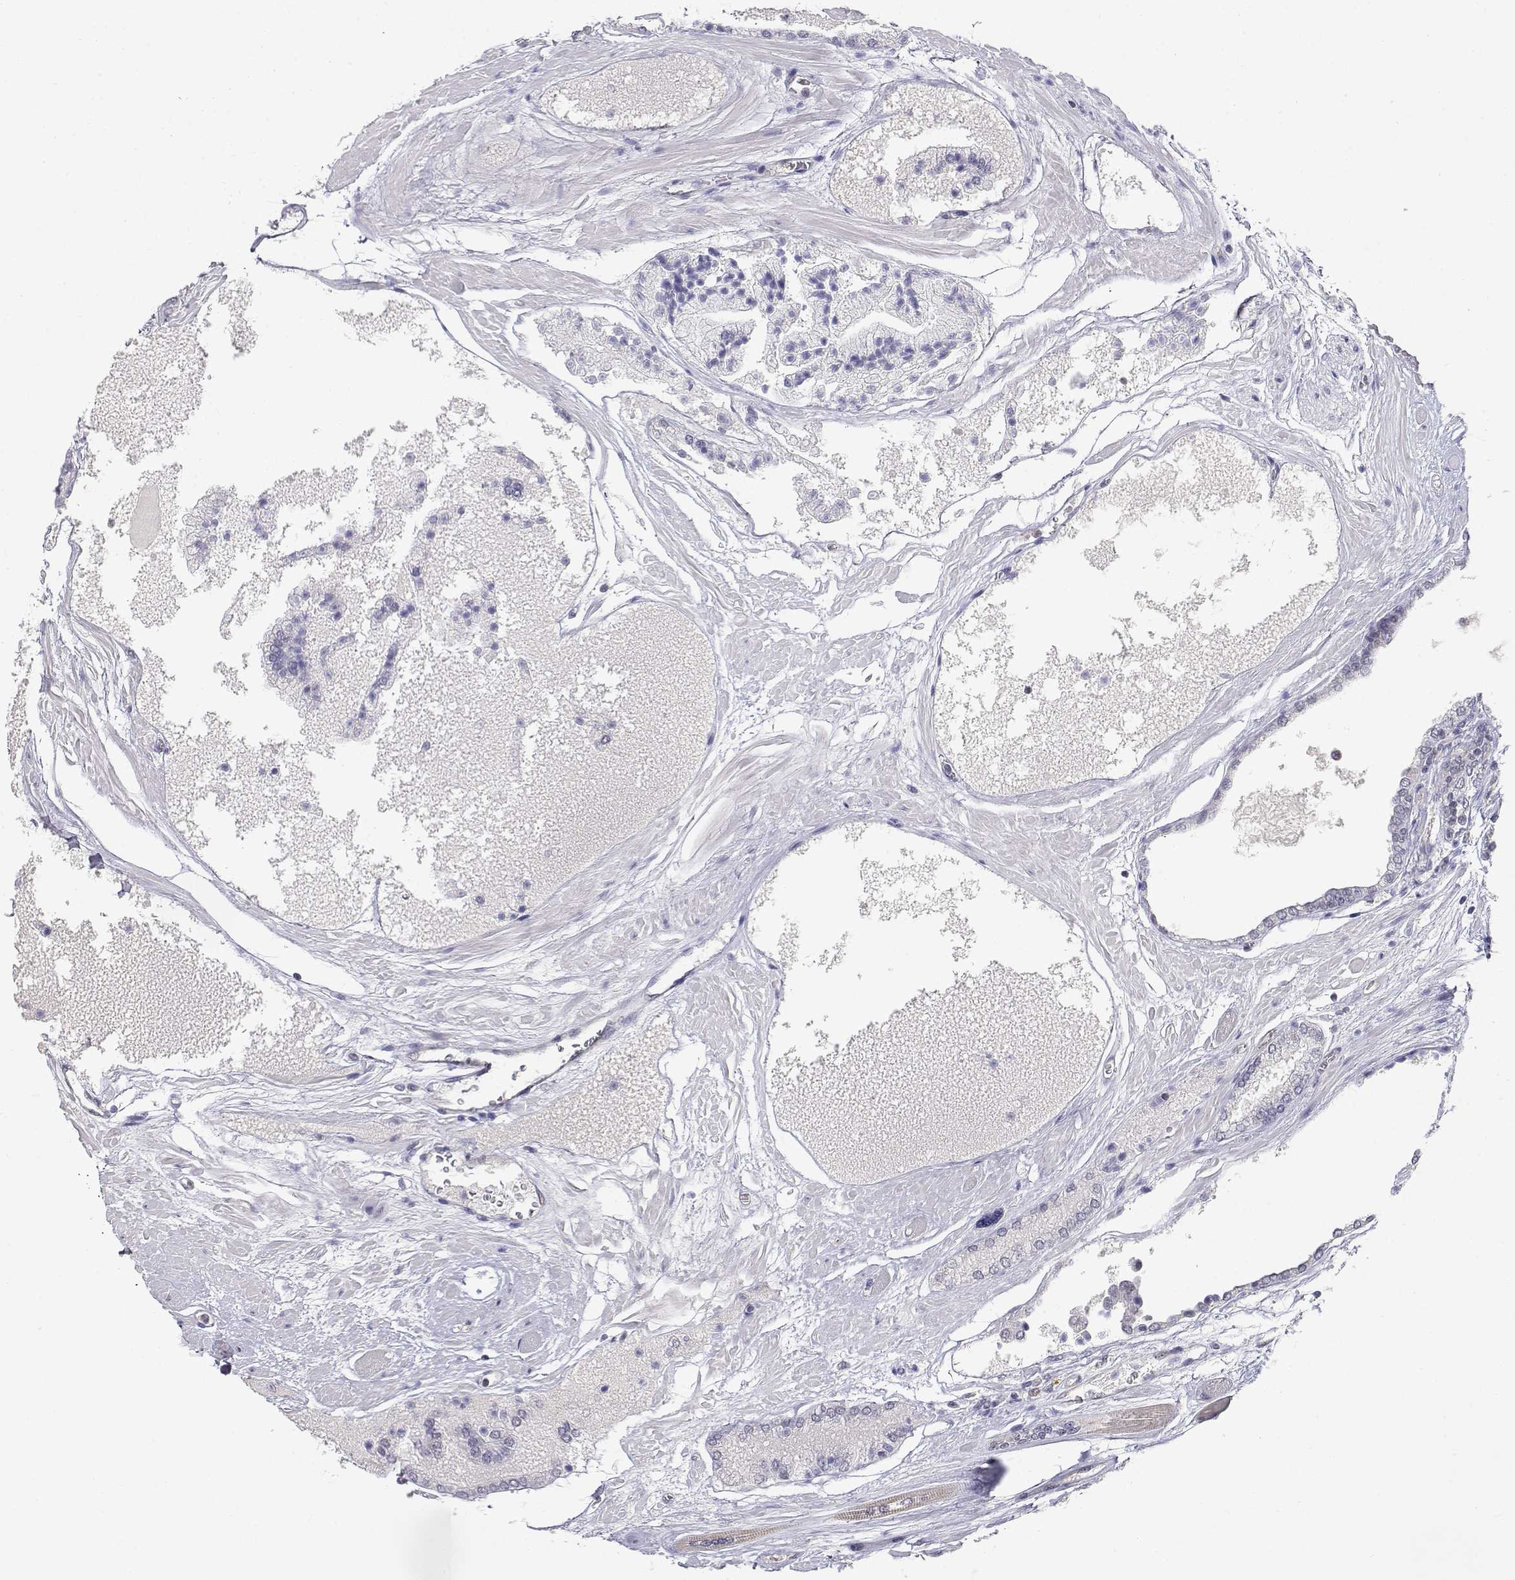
{"staining": {"intensity": "negative", "quantity": "none", "location": "none"}, "tissue": "prostate cancer", "cell_type": "Tumor cells", "image_type": "cancer", "snomed": [{"axis": "morphology", "description": "Adenocarcinoma, High grade"}, {"axis": "topography", "description": "Prostate"}], "caption": "The image reveals no significant expression in tumor cells of prostate cancer (adenocarcinoma (high-grade)). (DAB IHC visualized using brightfield microscopy, high magnification).", "gene": "ADA", "patient": {"sex": "male", "age": 56}}